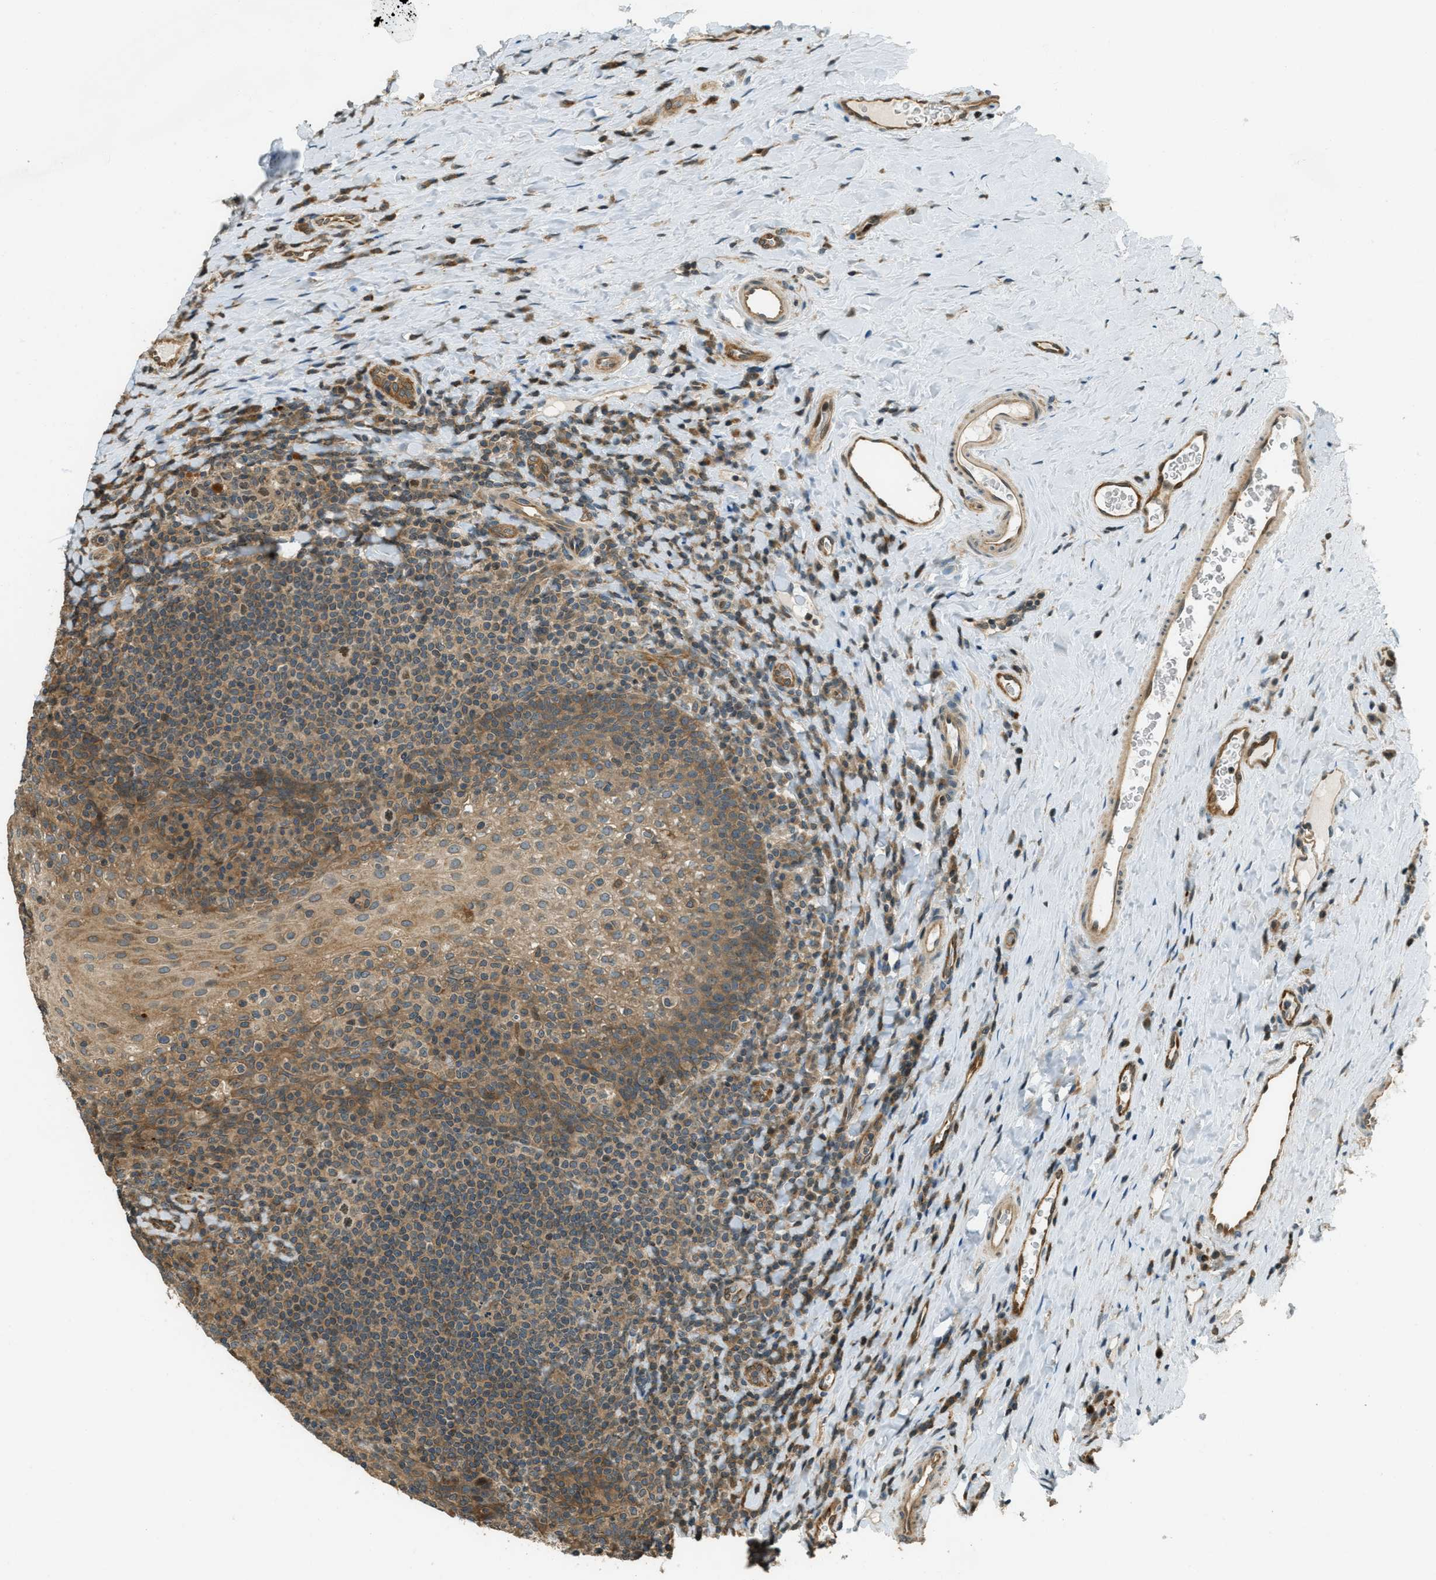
{"staining": {"intensity": "moderate", "quantity": ">75%", "location": "cytoplasmic/membranous"}, "tissue": "tonsil", "cell_type": "Germinal center cells", "image_type": "normal", "snomed": [{"axis": "morphology", "description": "Normal tissue, NOS"}, {"axis": "topography", "description": "Tonsil"}], "caption": "Germinal center cells reveal medium levels of moderate cytoplasmic/membranous staining in about >75% of cells in unremarkable tonsil.", "gene": "PTPN23", "patient": {"sex": "male", "age": 17}}